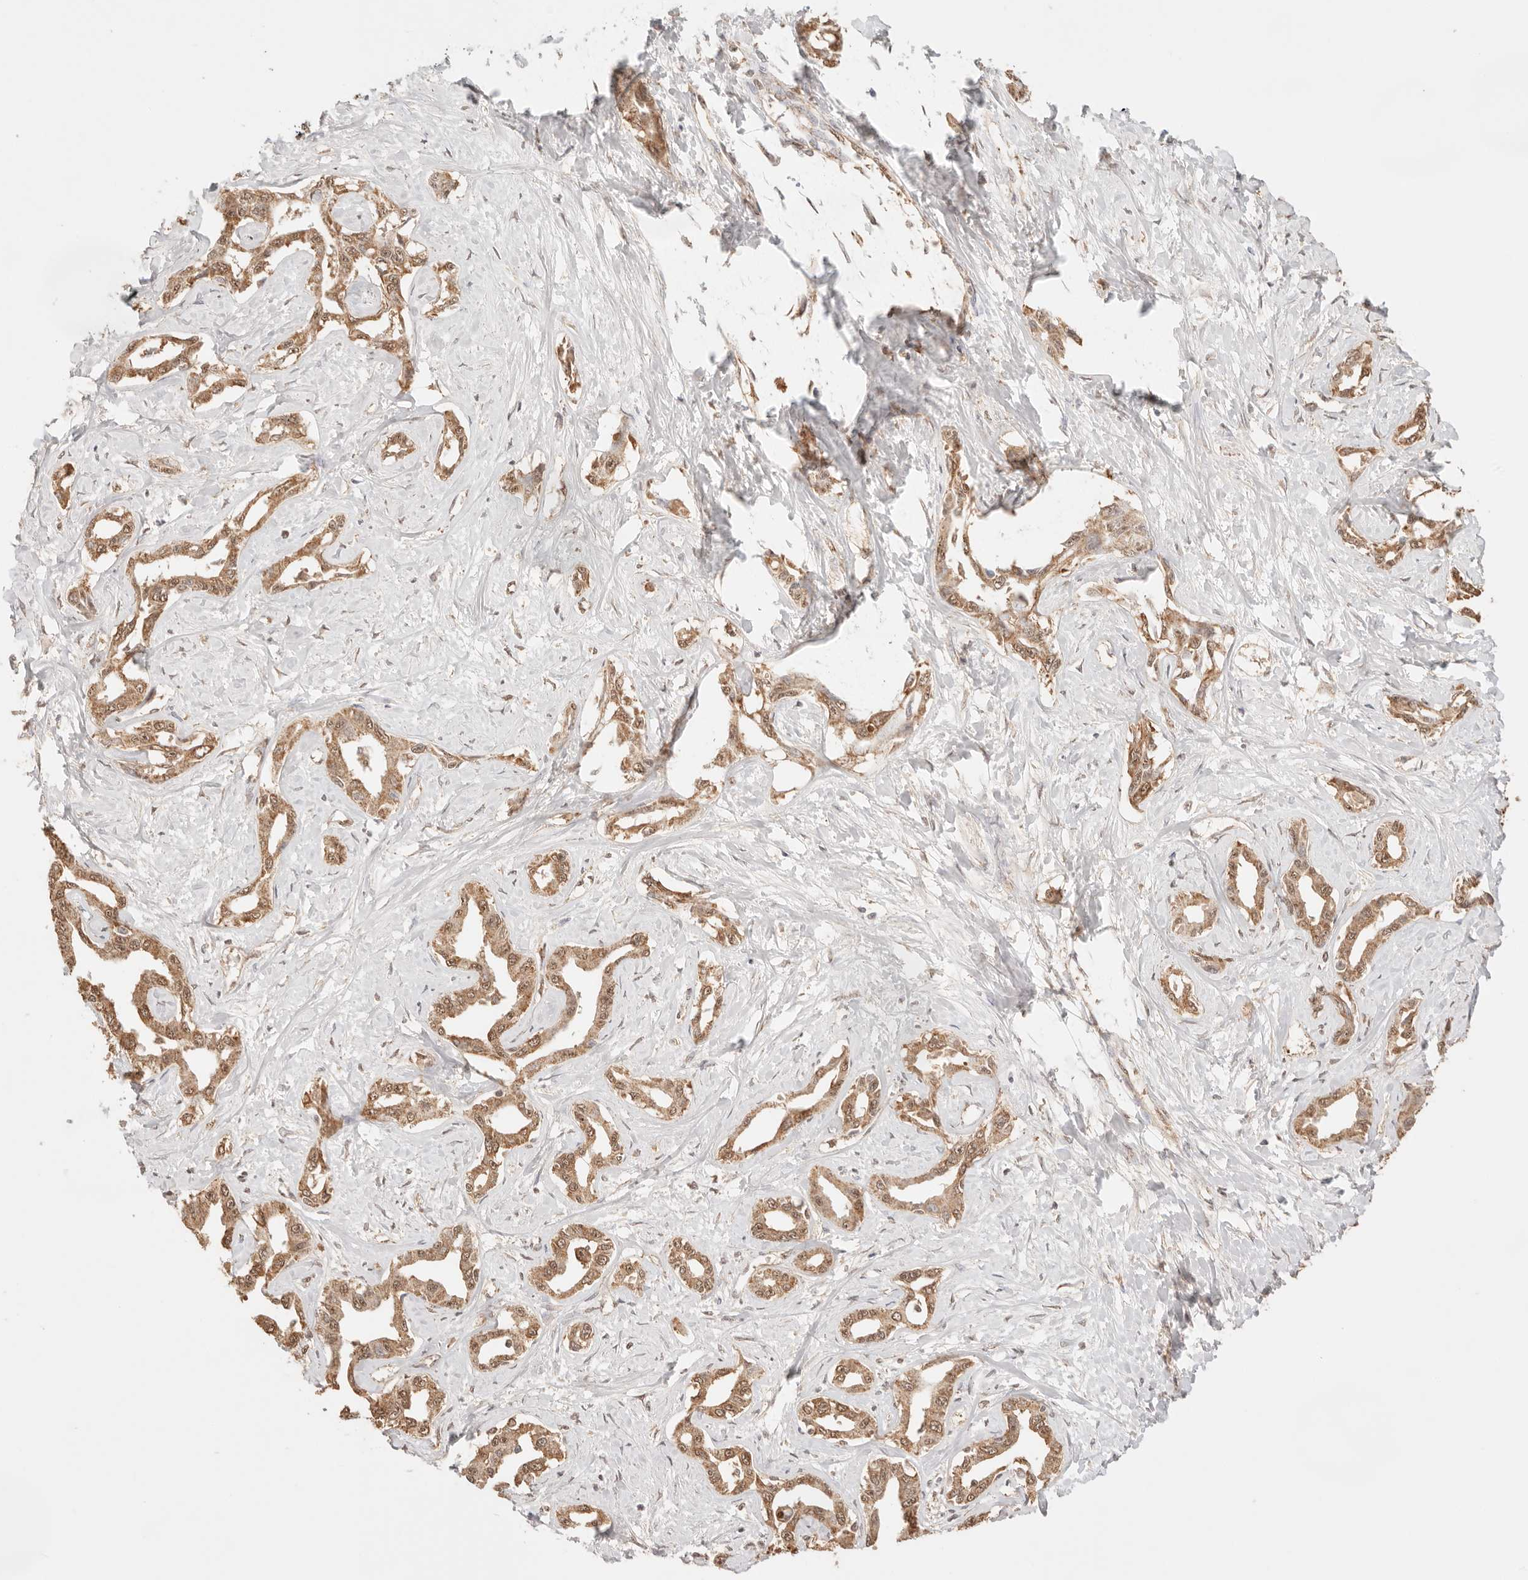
{"staining": {"intensity": "moderate", "quantity": ">75%", "location": "cytoplasmic/membranous,nuclear"}, "tissue": "liver cancer", "cell_type": "Tumor cells", "image_type": "cancer", "snomed": [{"axis": "morphology", "description": "Cholangiocarcinoma"}, {"axis": "topography", "description": "Liver"}], "caption": "The immunohistochemical stain highlights moderate cytoplasmic/membranous and nuclear positivity in tumor cells of liver cancer (cholangiocarcinoma) tissue. The protein of interest is shown in brown color, while the nuclei are stained blue.", "gene": "IL1R2", "patient": {"sex": "male", "age": 59}}